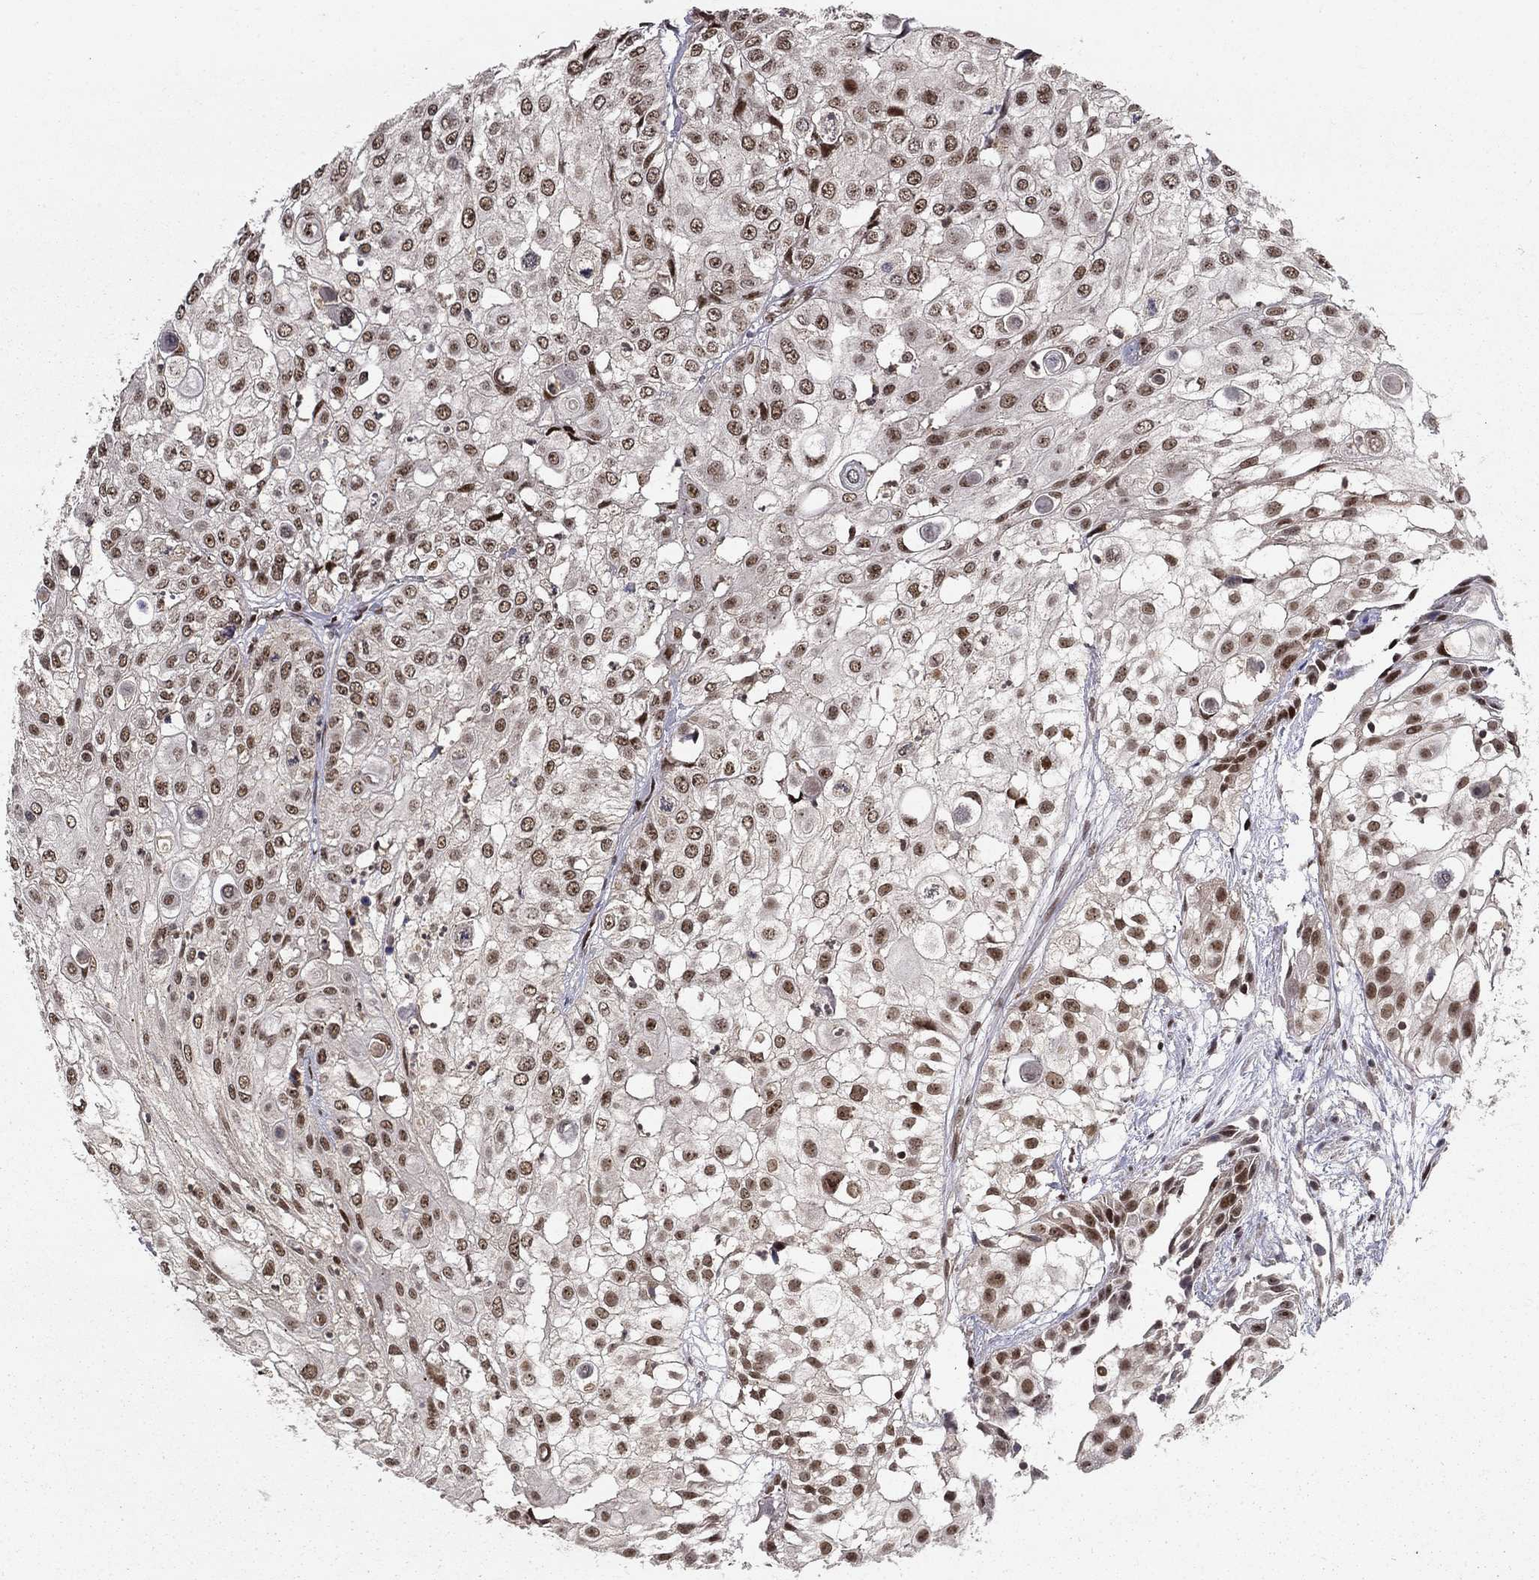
{"staining": {"intensity": "moderate", "quantity": ">75%", "location": "nuclear"}, "tissue": "urothelial cancer", "cell_type": "Tumor cells", "image_type": "cancer", "snomed": [{"axis": "morphology", "description": "Urothelial carcinoma, High grade"}, {"axis": "topography", "description": "Urinary bladder"}], "caption": "This photomicrograph reveals immunohistochemistry staining of urothelial cancer, with medium moderate nuclear positivity in approximately >75% of tumor cells.", "gene": "CDCA7L", "patient": {"sex": "female", "age": 79}}